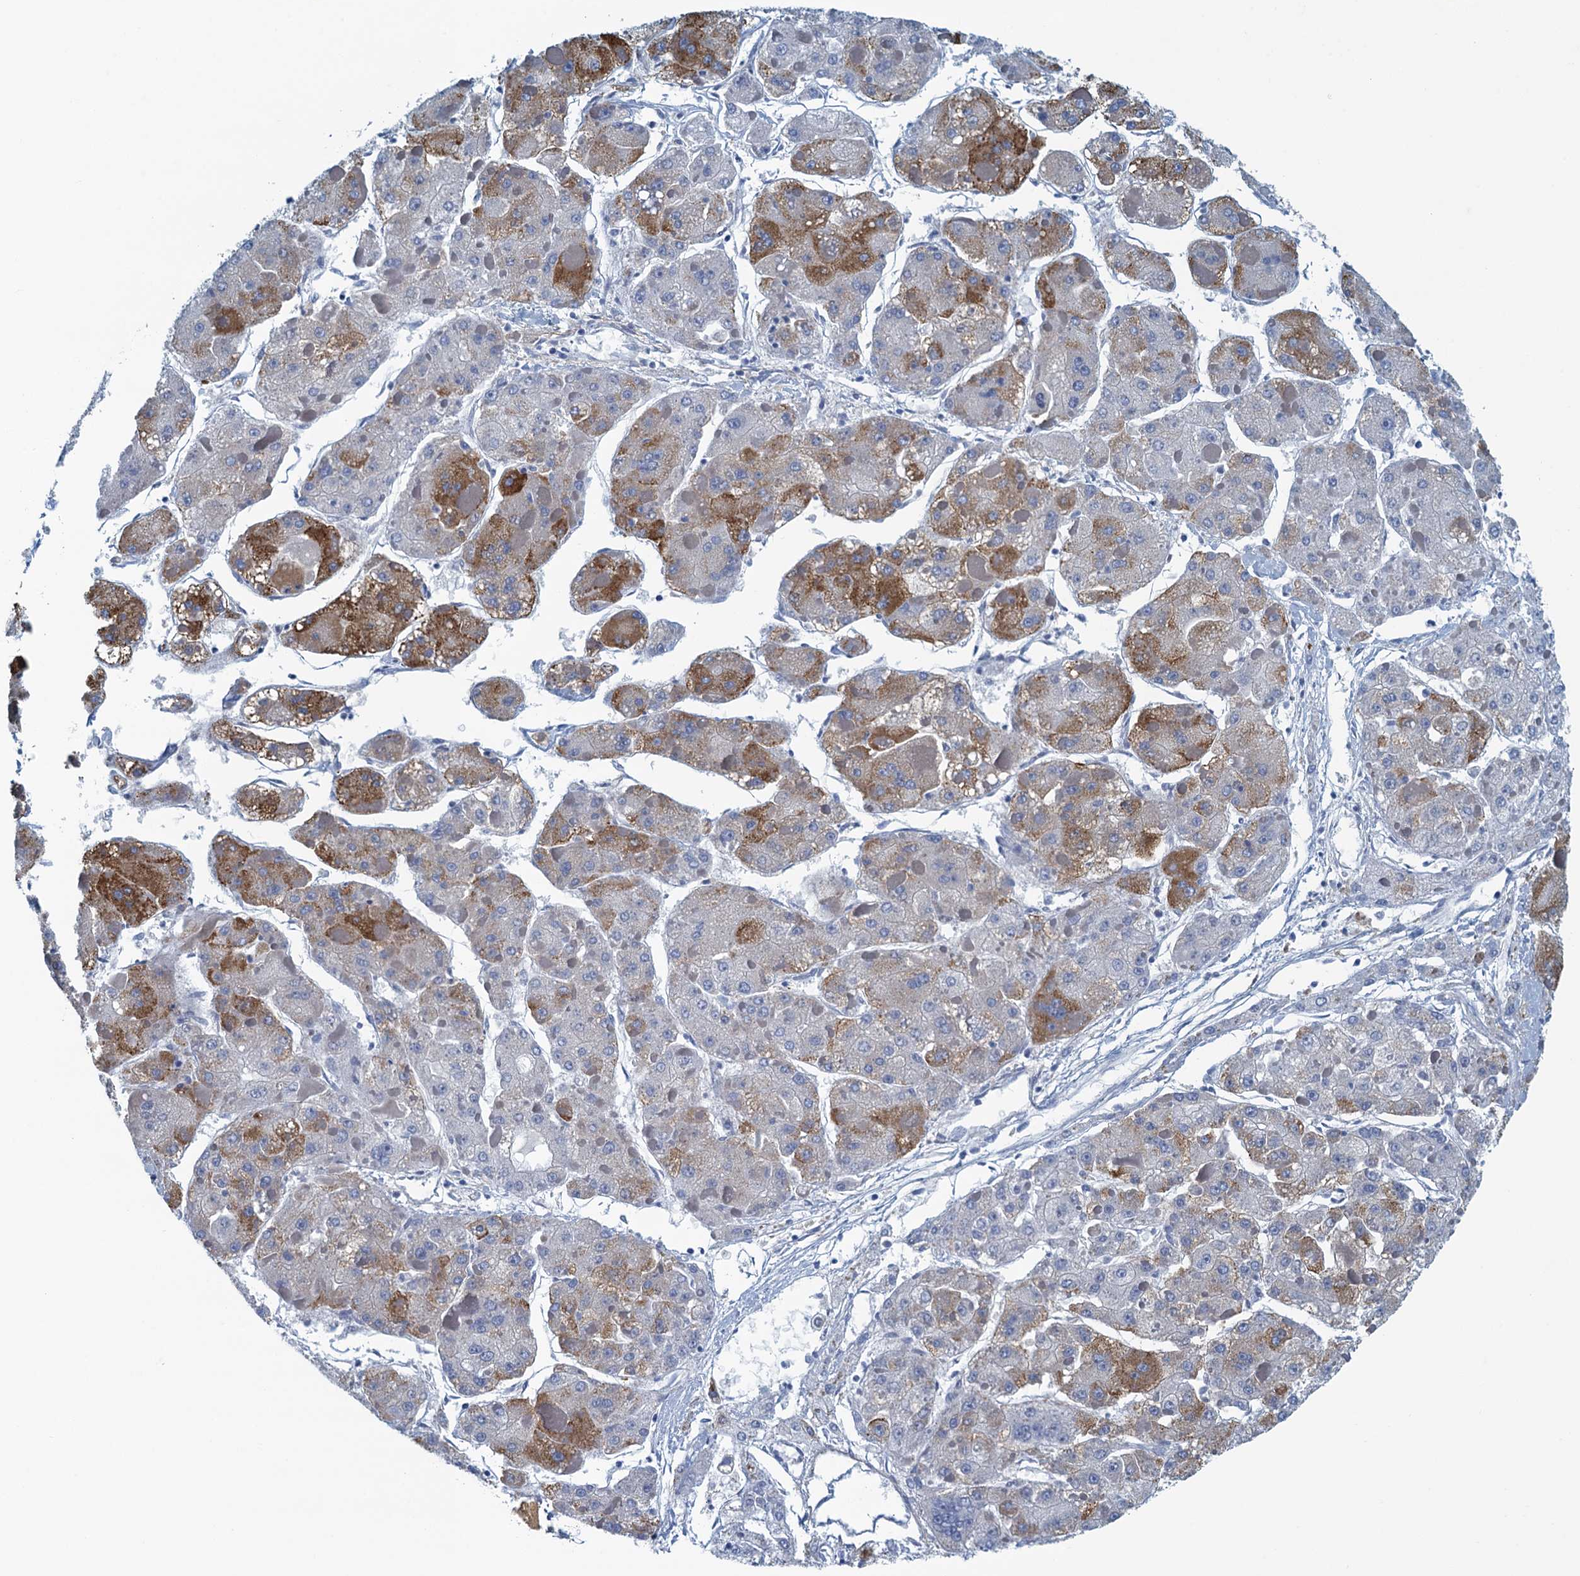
{"staining": {"intensity": "moderate", "quantity": "25%-75%", "location": "cytoplasmic/membranous"}, "tissue": "liver cancer", "cell_type": "Tumor cells", "image_type": "cancer", "snomed": [{"axis": "morphology", "description": "Carcinoma, Hepatocellular, NOS"}, {"axis": "topography", "description": "Liver"}], "caption": "DAB (3,3'-diaminobenzidine) immunohistochemical staining of human hepatocellular carcinoma (liver) demonstrates moderate cytoplasmic/membranous protein positivity in about 25%-75% of tumor cells.", "gene": "C10orf88", "patient": {"sex": "female", "age": 73}}